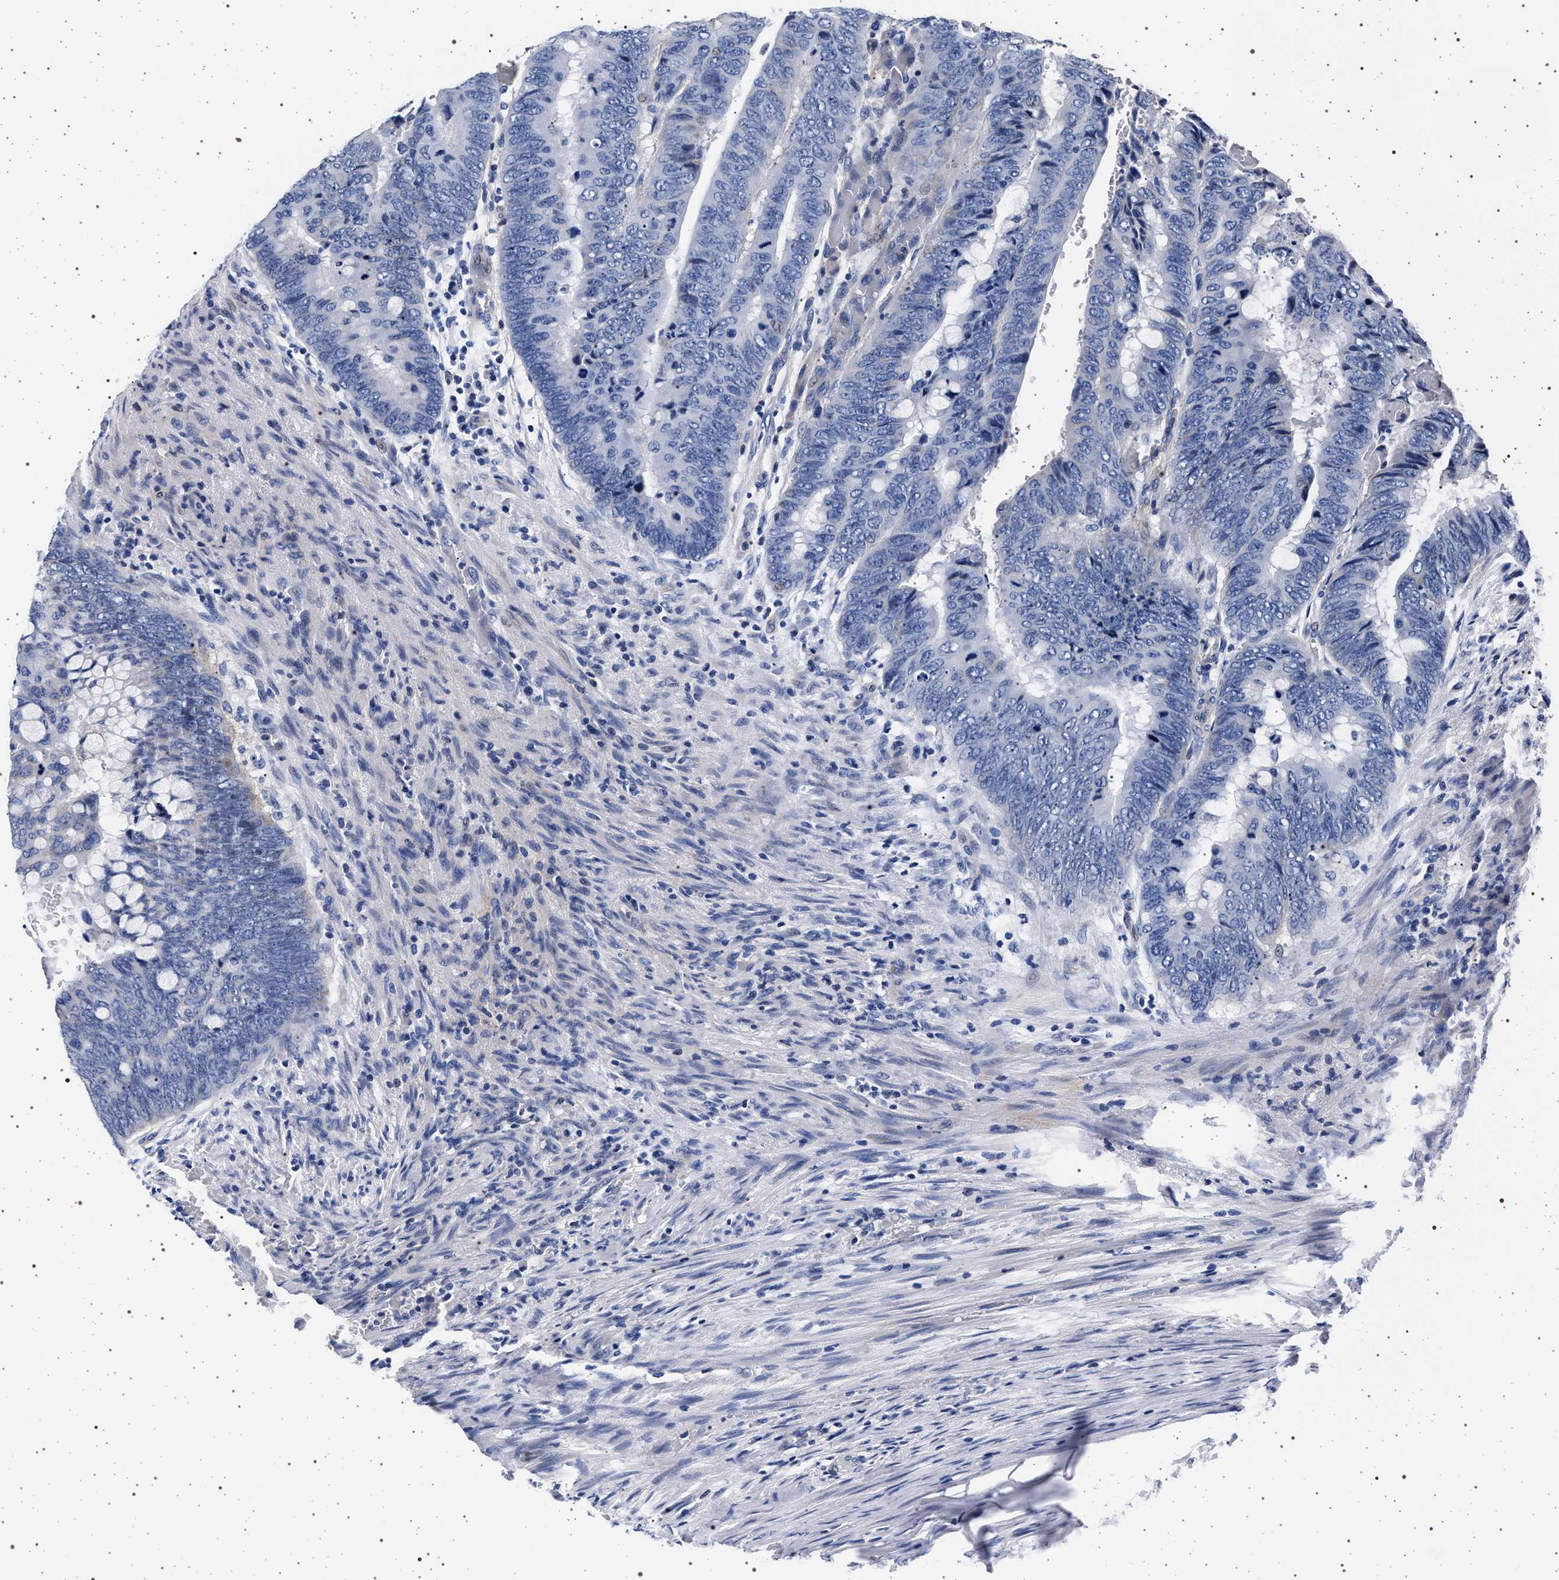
{"staining": {"intensity": "negative", "quantity": "none", "location": "none"}, "tissue": "colorectal cancer", "cell_type": "Tumor cells", "image_type": "cancer", "snomed": [{"axis": "morphology", "description": "Normal tissue, NOS"}, {"axis": "morphology", "description": "Adenocarcinoma, NOS"}, {"axis": "topography", "description": "Rectum"}, {"axis": "topography", "description": "Peripheral nerve tissue"}], "caption": "Micrograph shows no significant protein staining in tumor cells of adenocarcinoma (colorectal).", "gene": "SLC9A1", "patient": {"sex": "male", "age": 92}}